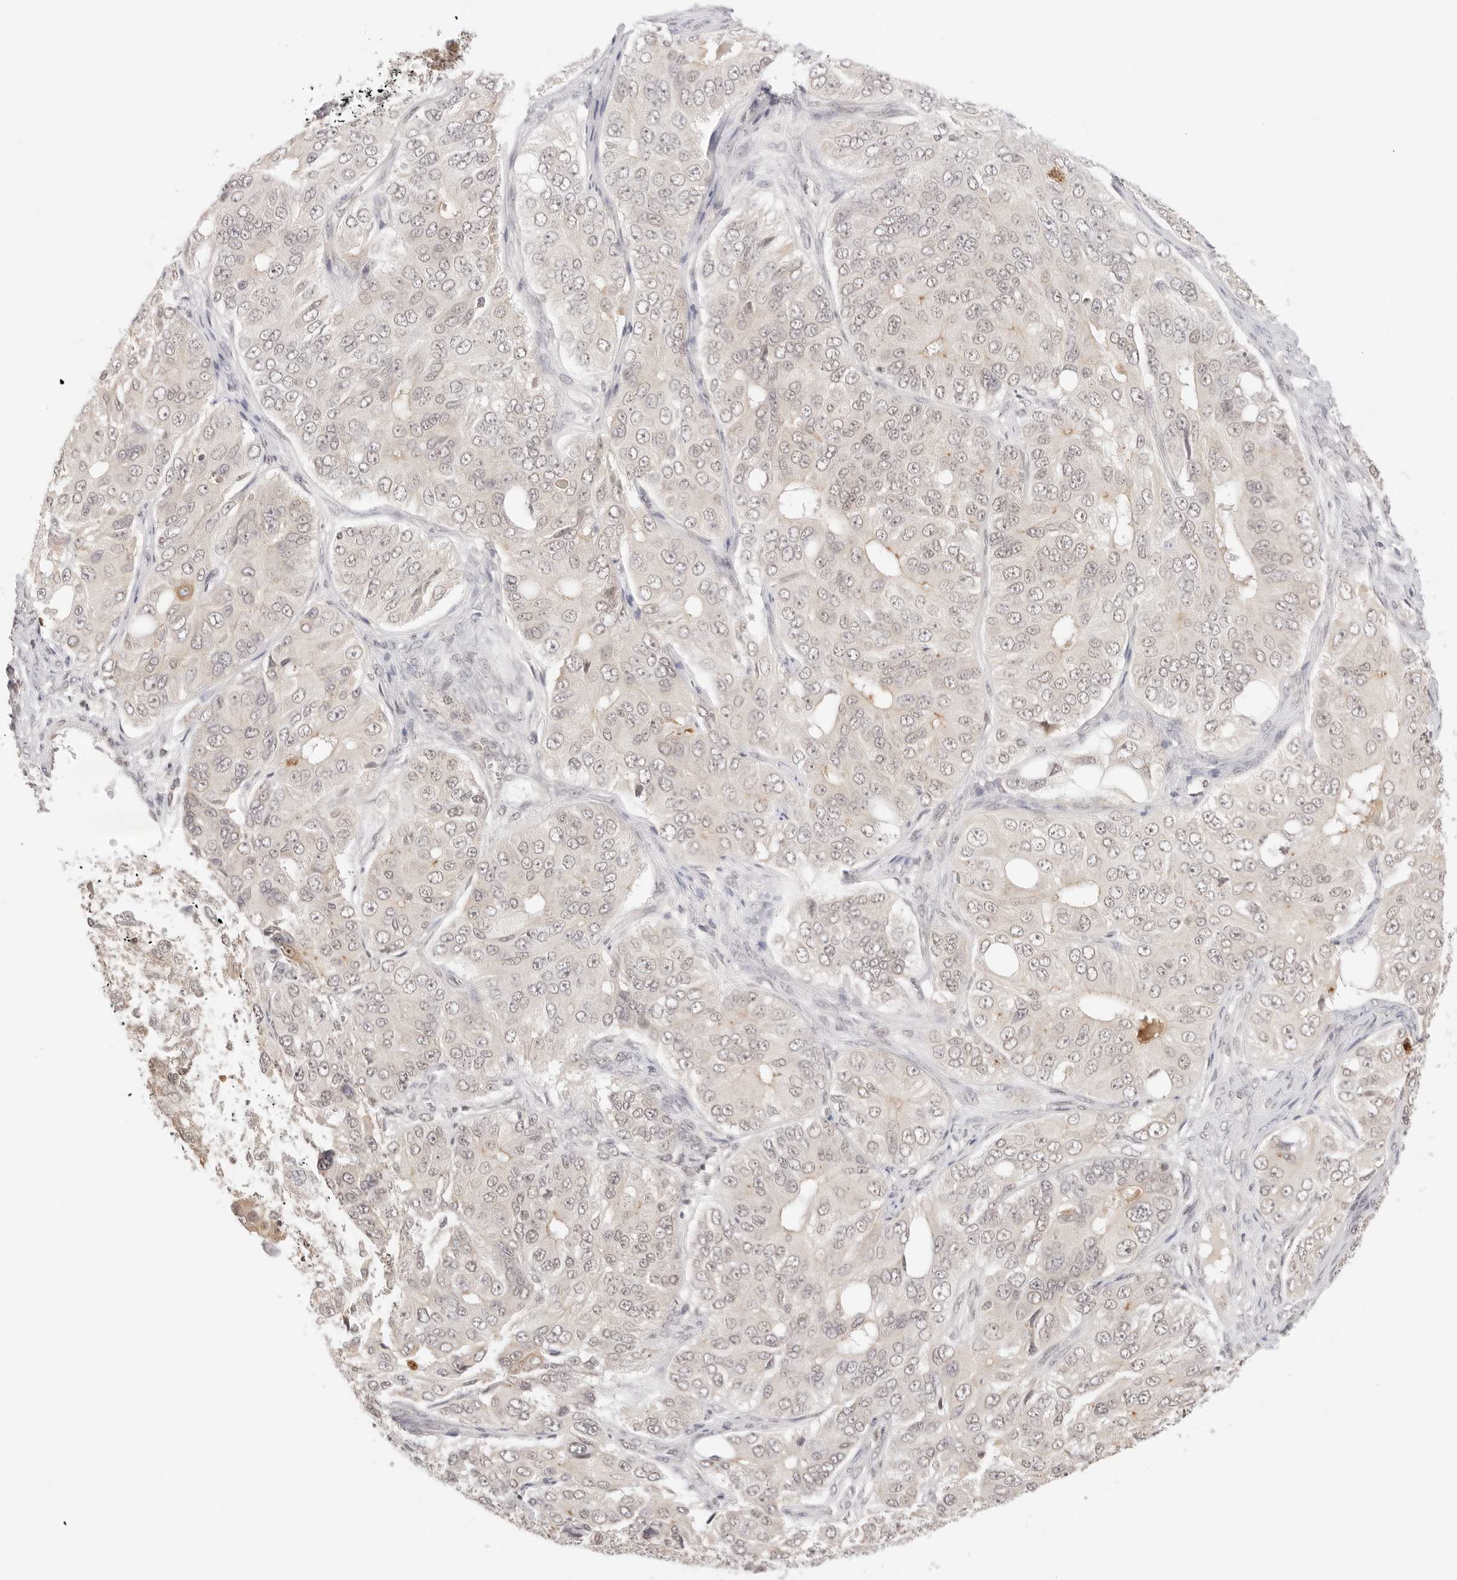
{"staining": {"intensity": "negative", "quantity": "none", "location": "none"}, "tissue": "ovarian cancer", "cell_type": "Tumor cells", "image_type": "cancer", "snomed": [{"axis": "morphology", "description": "Carcinoma, endometroid"}, {"axis": "topography", "description": "Ovary"}], "caption": "Tumor cells are negative for protein expression in human ovarian endometroid carcinoma.", "gene": "SEPTIN4", "patient": {"sex": "female", "age": 51}}